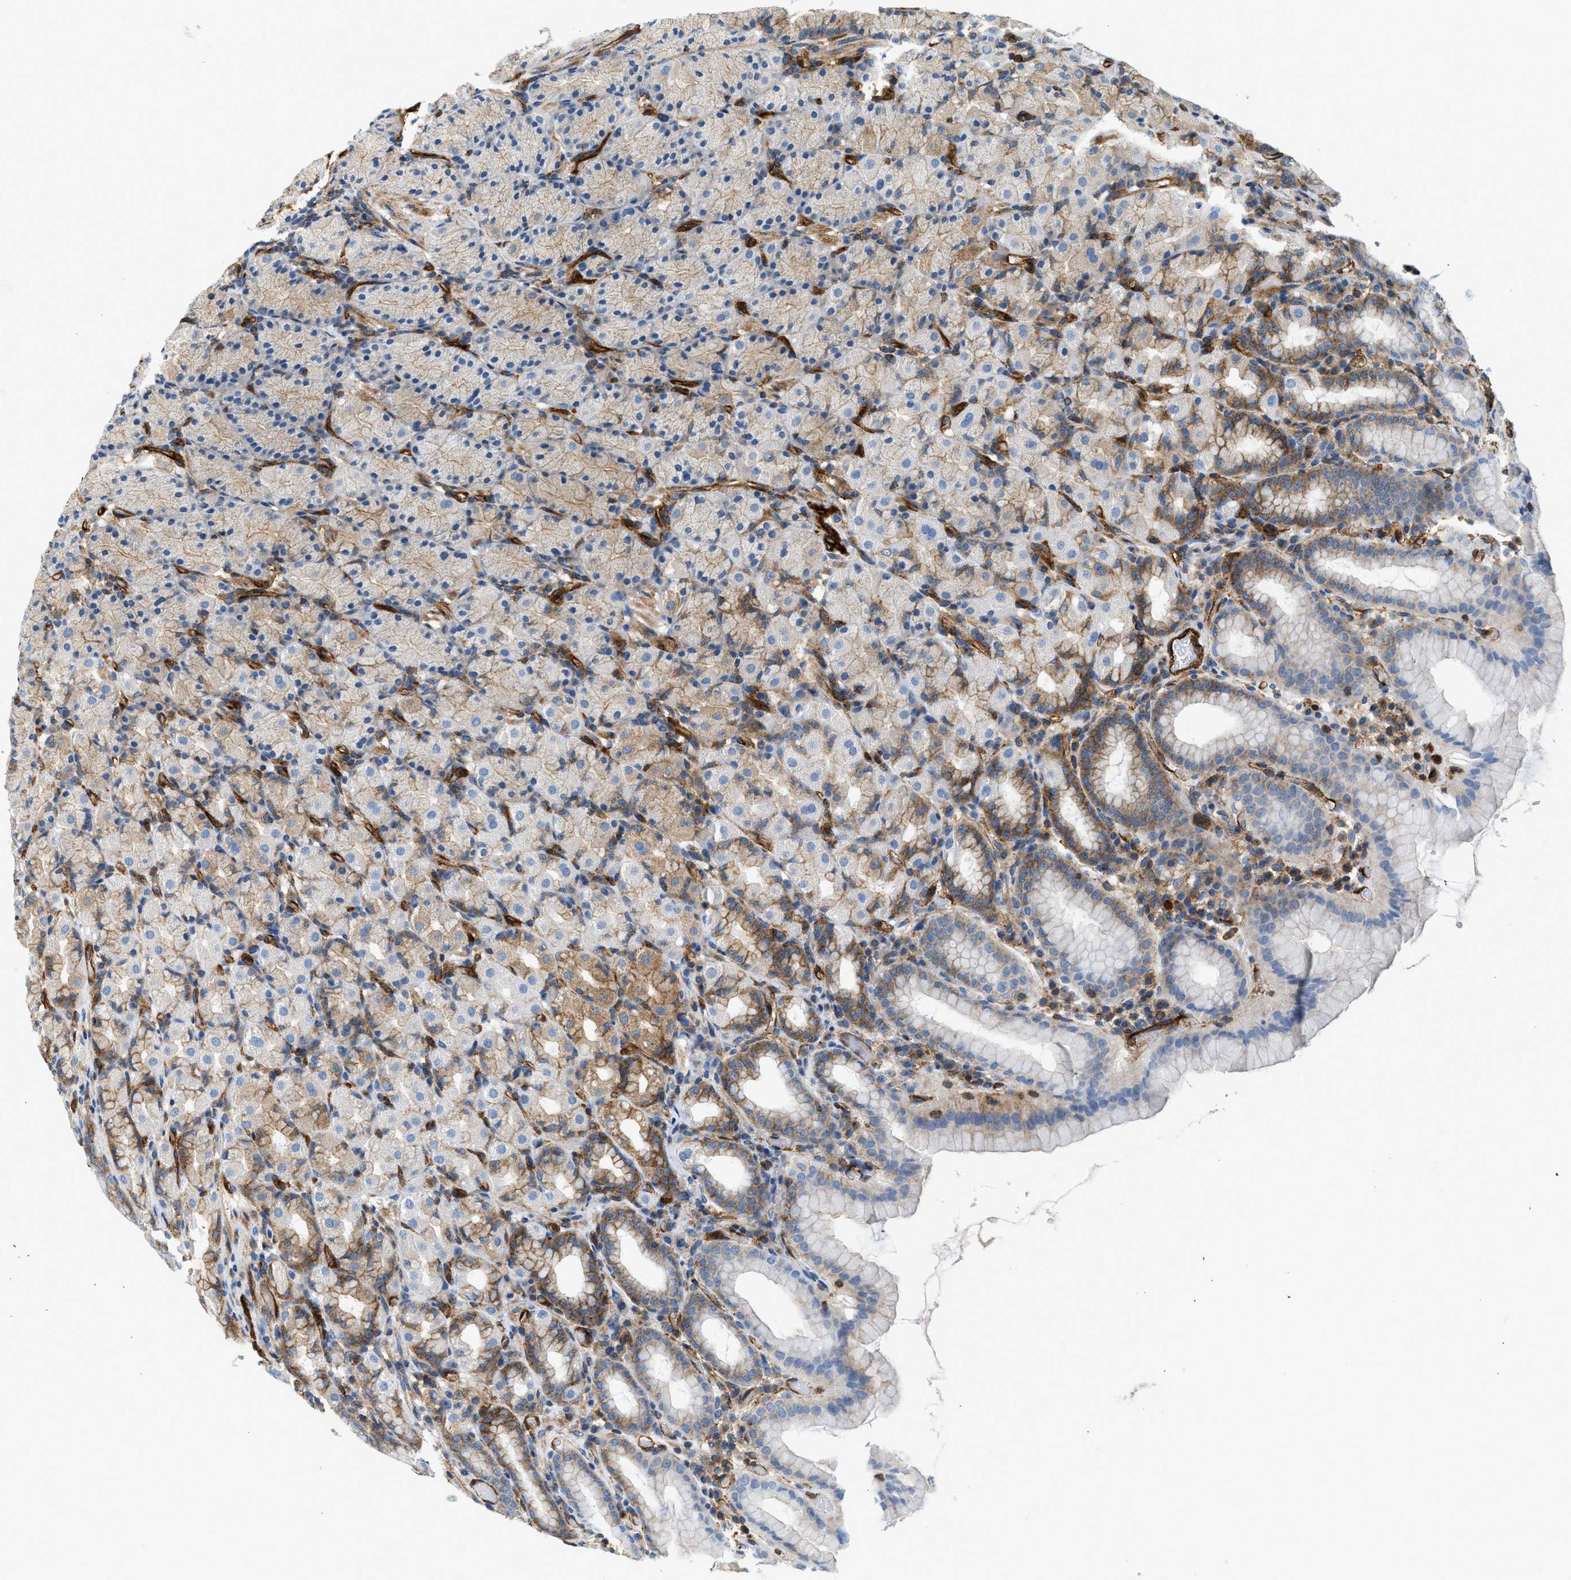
{"staining": {"intensity": "moderate", "quantity": "25%-75%", "location": "cytoplasmic/membranous"}, "tissue": "stomach", "cell_type": "Glandular cells", "image_type": "normal", "snomed": [{"axis": "morphology", "description": "Normal tissue, NOS"}, {"axis": "topography", "description": "Stomach, upper"}], "caption": "The immunohistochemical stain shows moderate cytoplasmic/membranous positivity in glandular cells of normal stomach. (DAB (3,3'-diaminobenzidine) = brown stain, brightfield microscopy at high magnification).", "gene": "HIP1", "patient": {"sex": "male", "age": 68}}